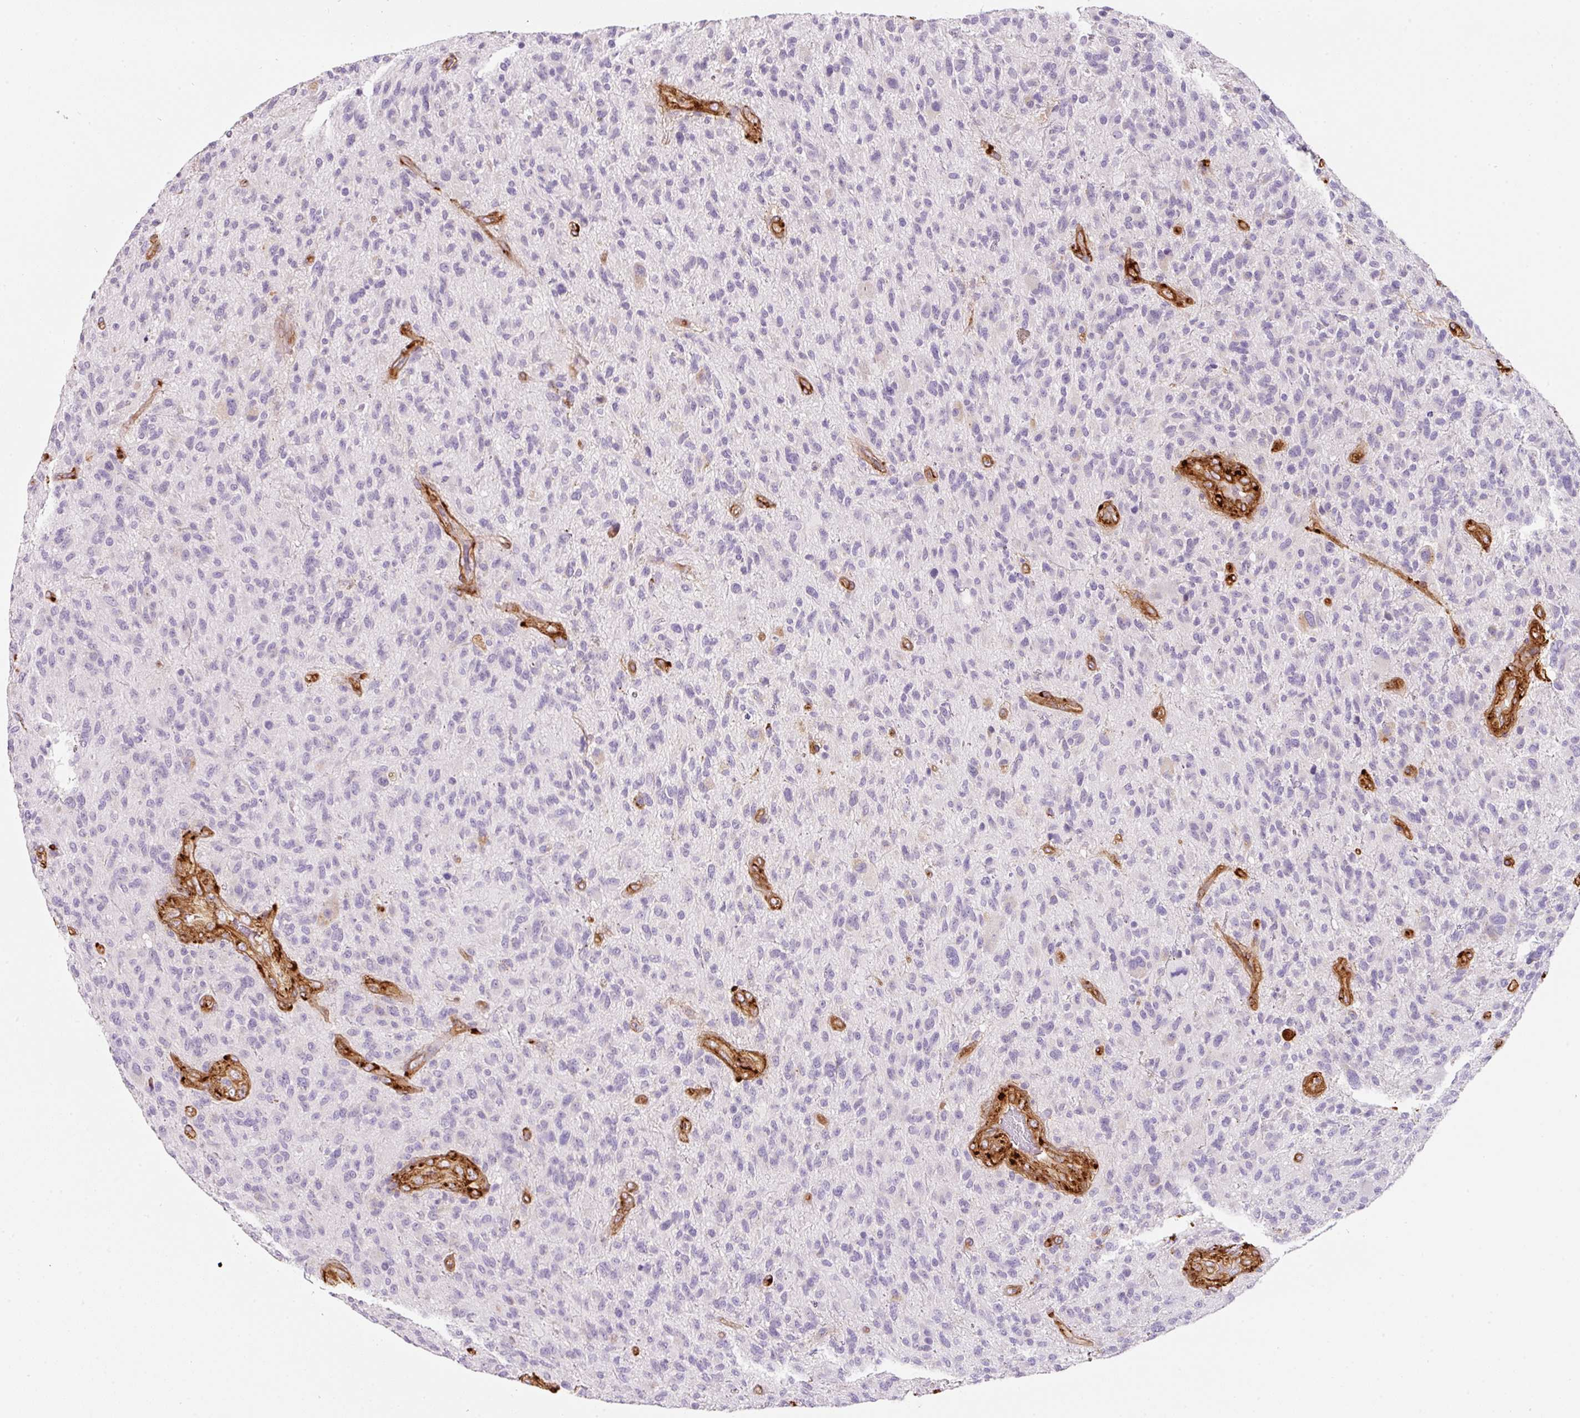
{"staining": {"intensity": "negative", "quantity": "none", "location": "none"}, "tissue": "glioma", "cell_type": "Tumor cells", "image_type": "cancer", "snomed": [{"axis": "morphology", "description": "Glioma, malignant, High grade"}, {"axis": "topography", "description": "Brain"}], "caption": "This is a histopathology image of immunohistochemistry (IHC) staining of malignant glioma (high-grade), which shows no positivity in tumor cells. (Stains: DAB IHC with hematoxylin counter stain, Microscopy: brightfield microscopy at high magnification).", "gene": "LOXL4", "patient": {"sex": "male", "age": 47}}